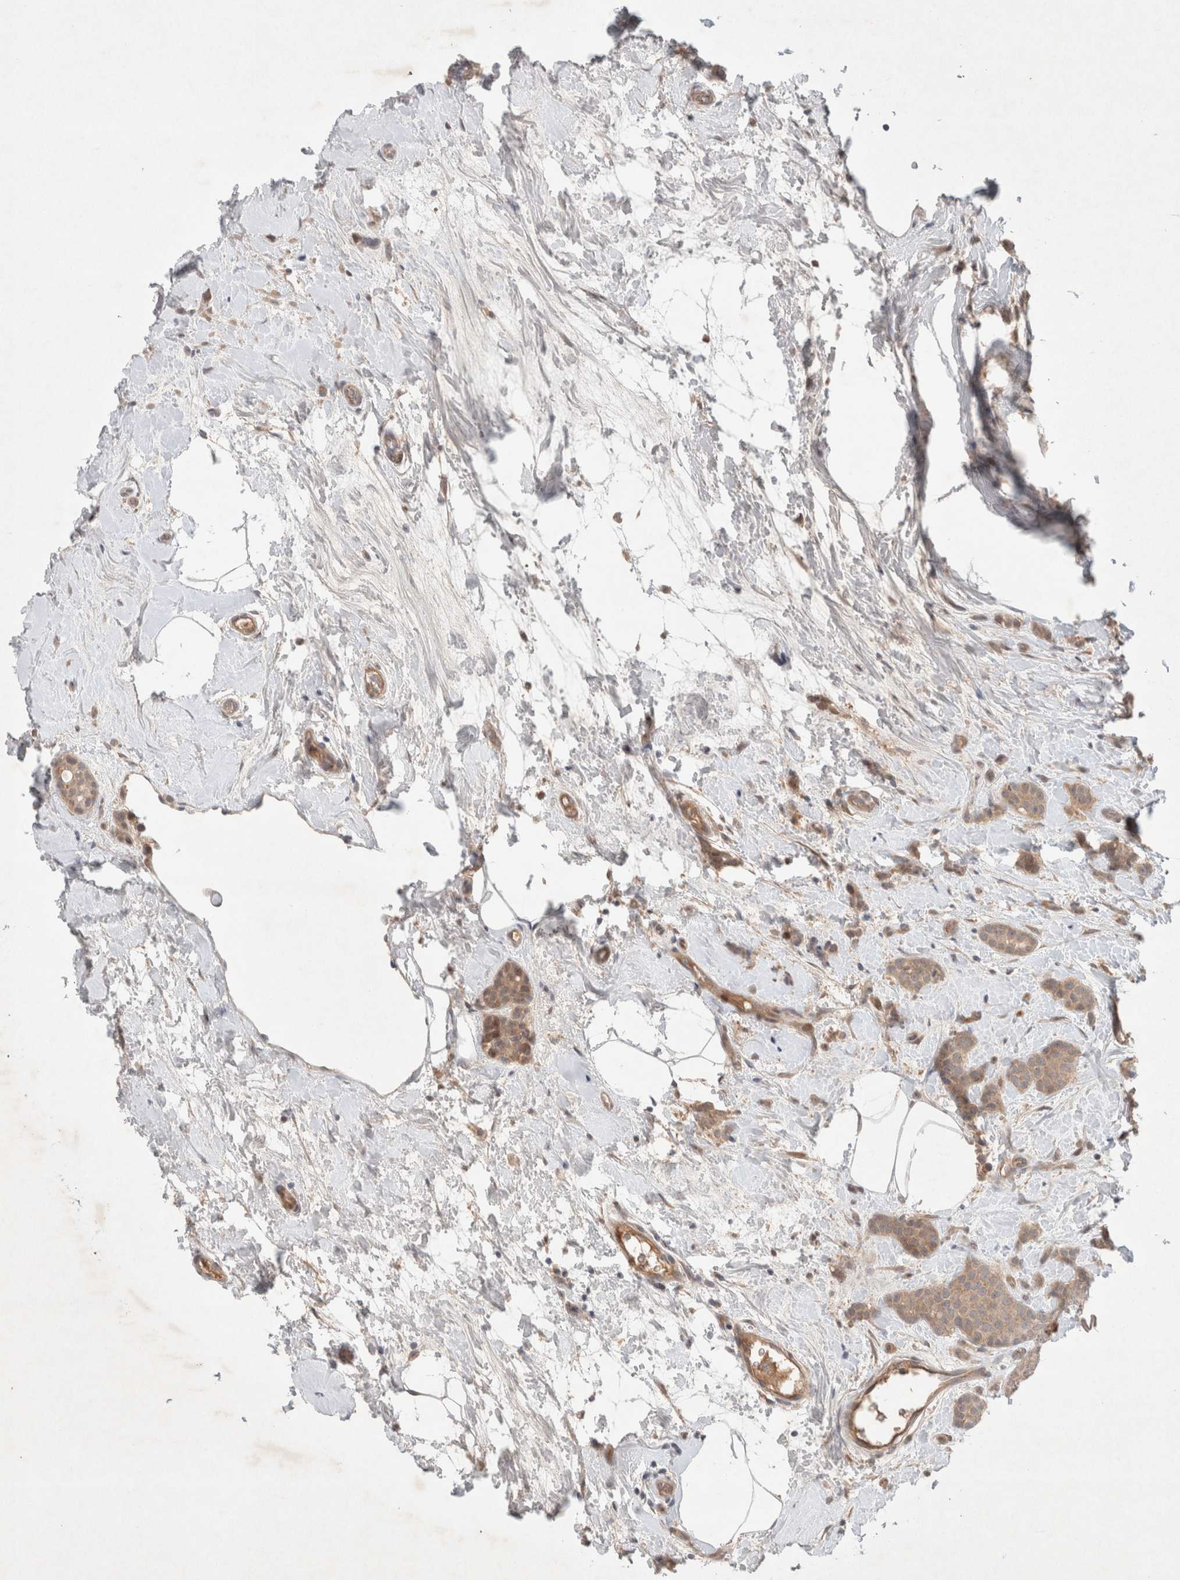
{"staining": {"intensity": "weak", "quantity": ">75%", "location": "cytoplasmic/membranous"}, "tissue": "breast cancer", "cell_type": "Tumor cells", "image_type": "cancer", "snomed": [{"axis": "morphology", "description": "Lobular carcinoma, in situ"}, {"axis": "morphology", "description": "Lobular carcinoma"}, {"axis": "topography", "description": "Breast"}], "caption": "High-power microscopy captured an IHC micrograph of breast cancer, revealing weak cytoplasmic/membranous positivity in about >75% of tumor cells.", "gene": "RASAL2", "patient": {"sex": "female", "age": 41}}